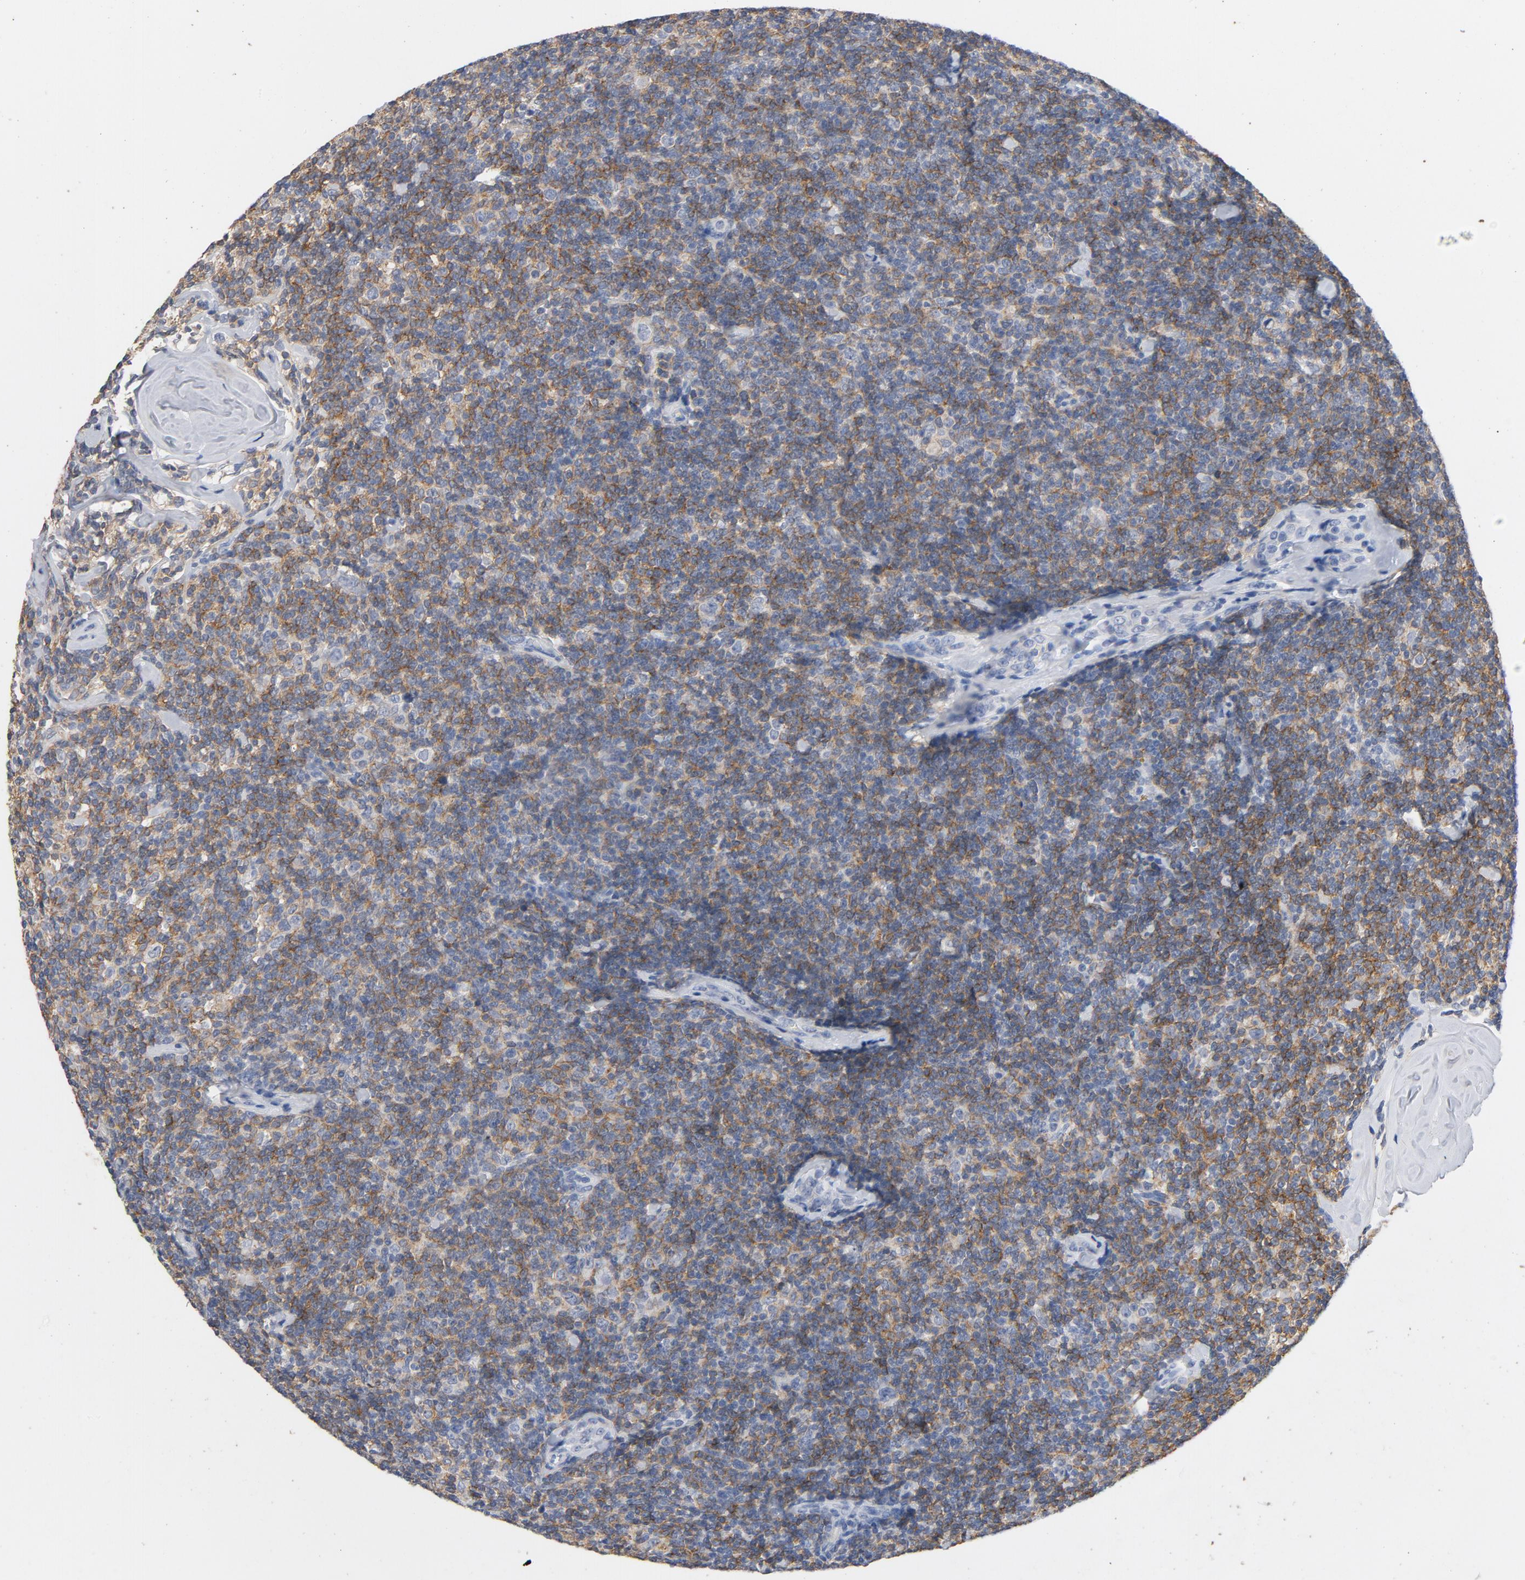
{"staining": {"intensity": "moderate", "quantity": ">75%", "location": "cytoplasmic/membranous"}, "tissue": "lymphoma", "cell_type": "Tumor cells", "image_type": "cancer", "snomed": [{"axis": "morphology", "description": "Malignant lymphoma, non-Hodgkin's type, Low grade"}, {"axis": "topography", "description": "Lymph node"}], "caption": "Lymphoma stained with a protein marker reveals moderate staining in tumor cells.", "gene": "ZCCHC13", "patient": {"sex": "female", "age": 56}}